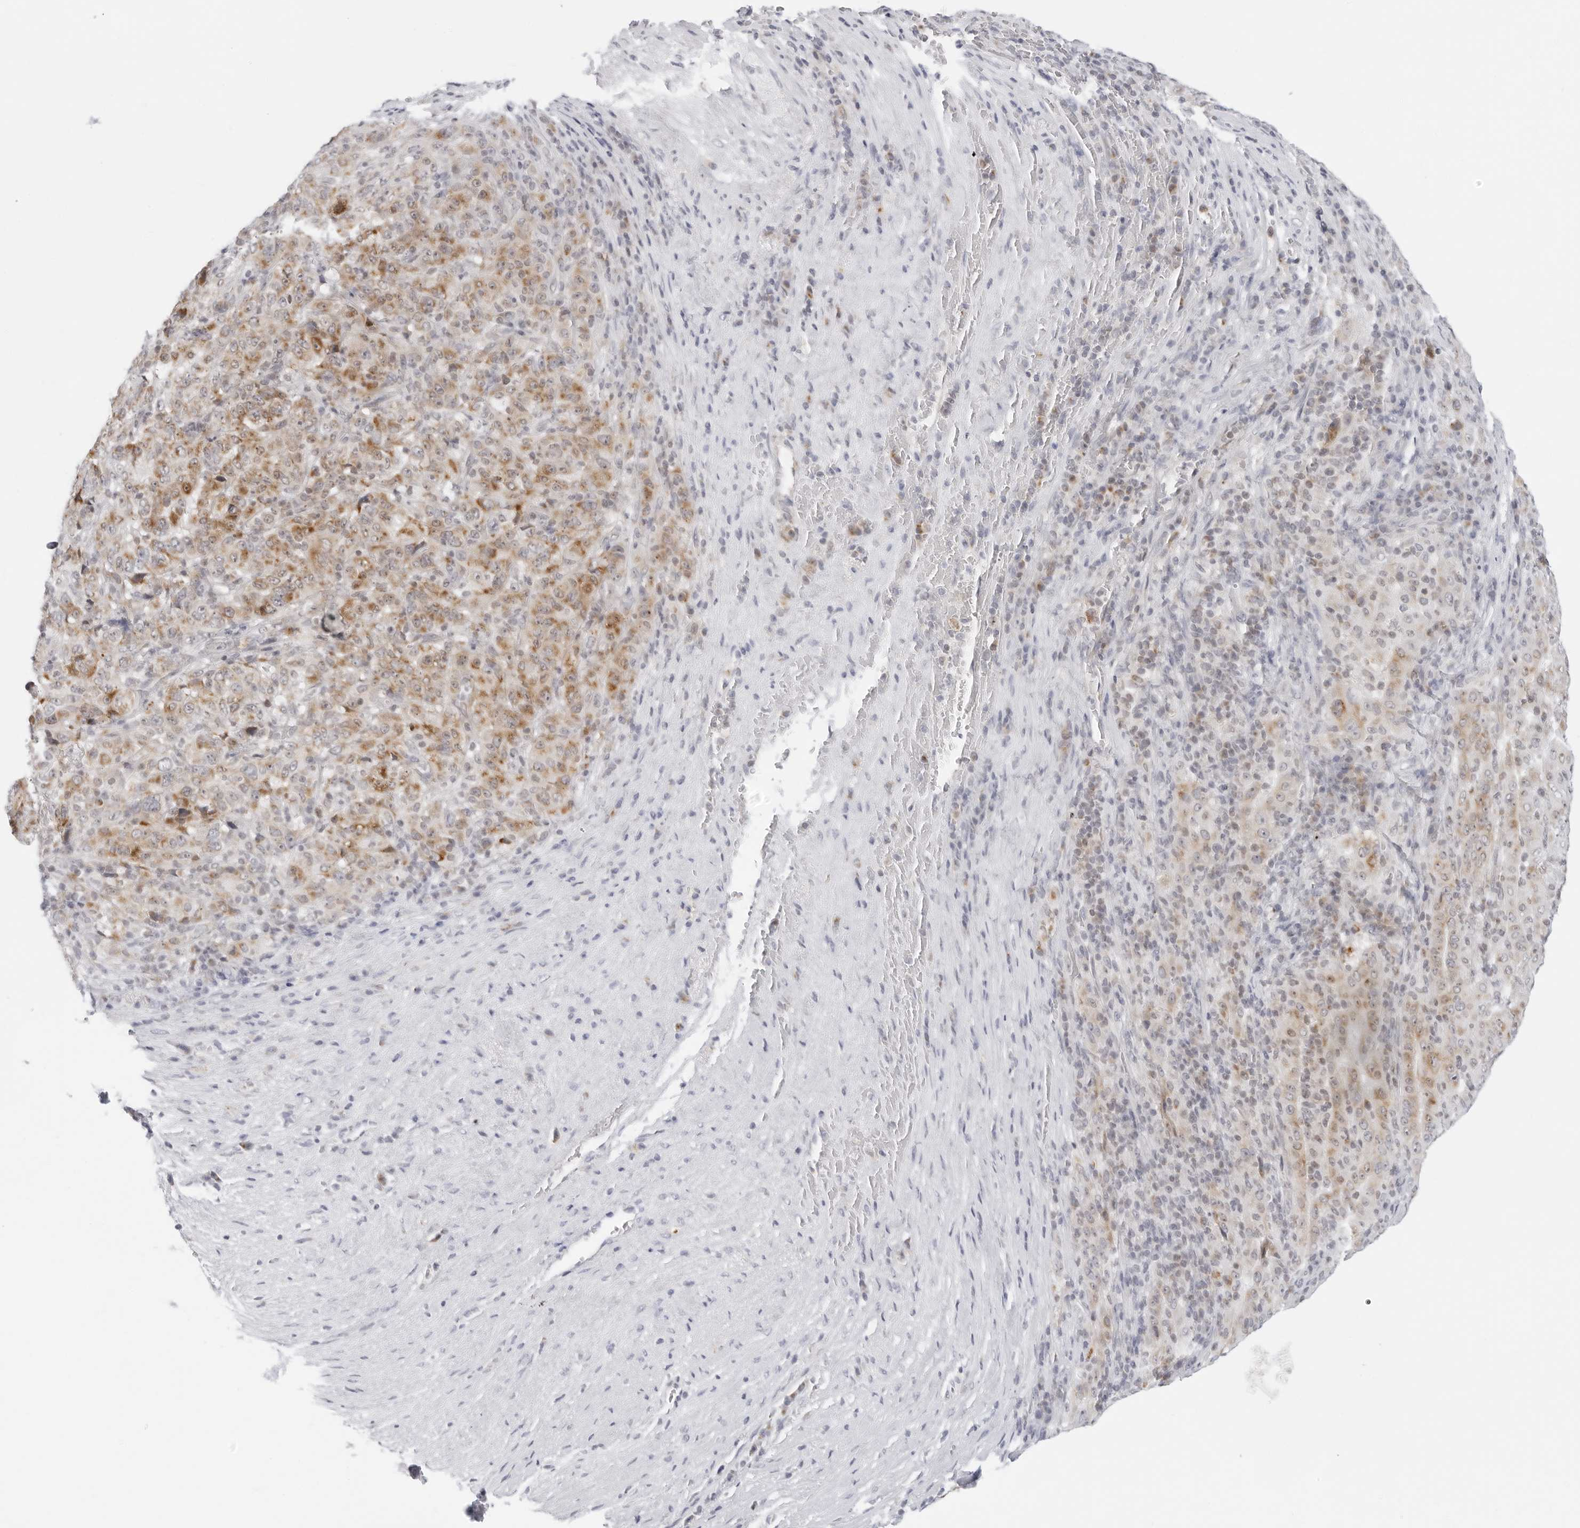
{"staining": {"intensity": "moderate", "quantity": ">75%", "location": "cytoplasmic/membranous"}, "tissue": "pancreatic cancer", "cell_type": "Tumor cells", "image_type": "cancer", "snomed": [{"axis": "morphology", "description": "Adenocarcinoma, NOS"}, {"axis": "topography", "description": "Pancreas"}], "caption": "Protein staining of pancreatic adenocarcinoma tissue shows moderate cytoplasmic/membranous positivity in about >75% of tumor cells.", "gene": "CIART", "patient": {"sex": "male", "age": 63}}